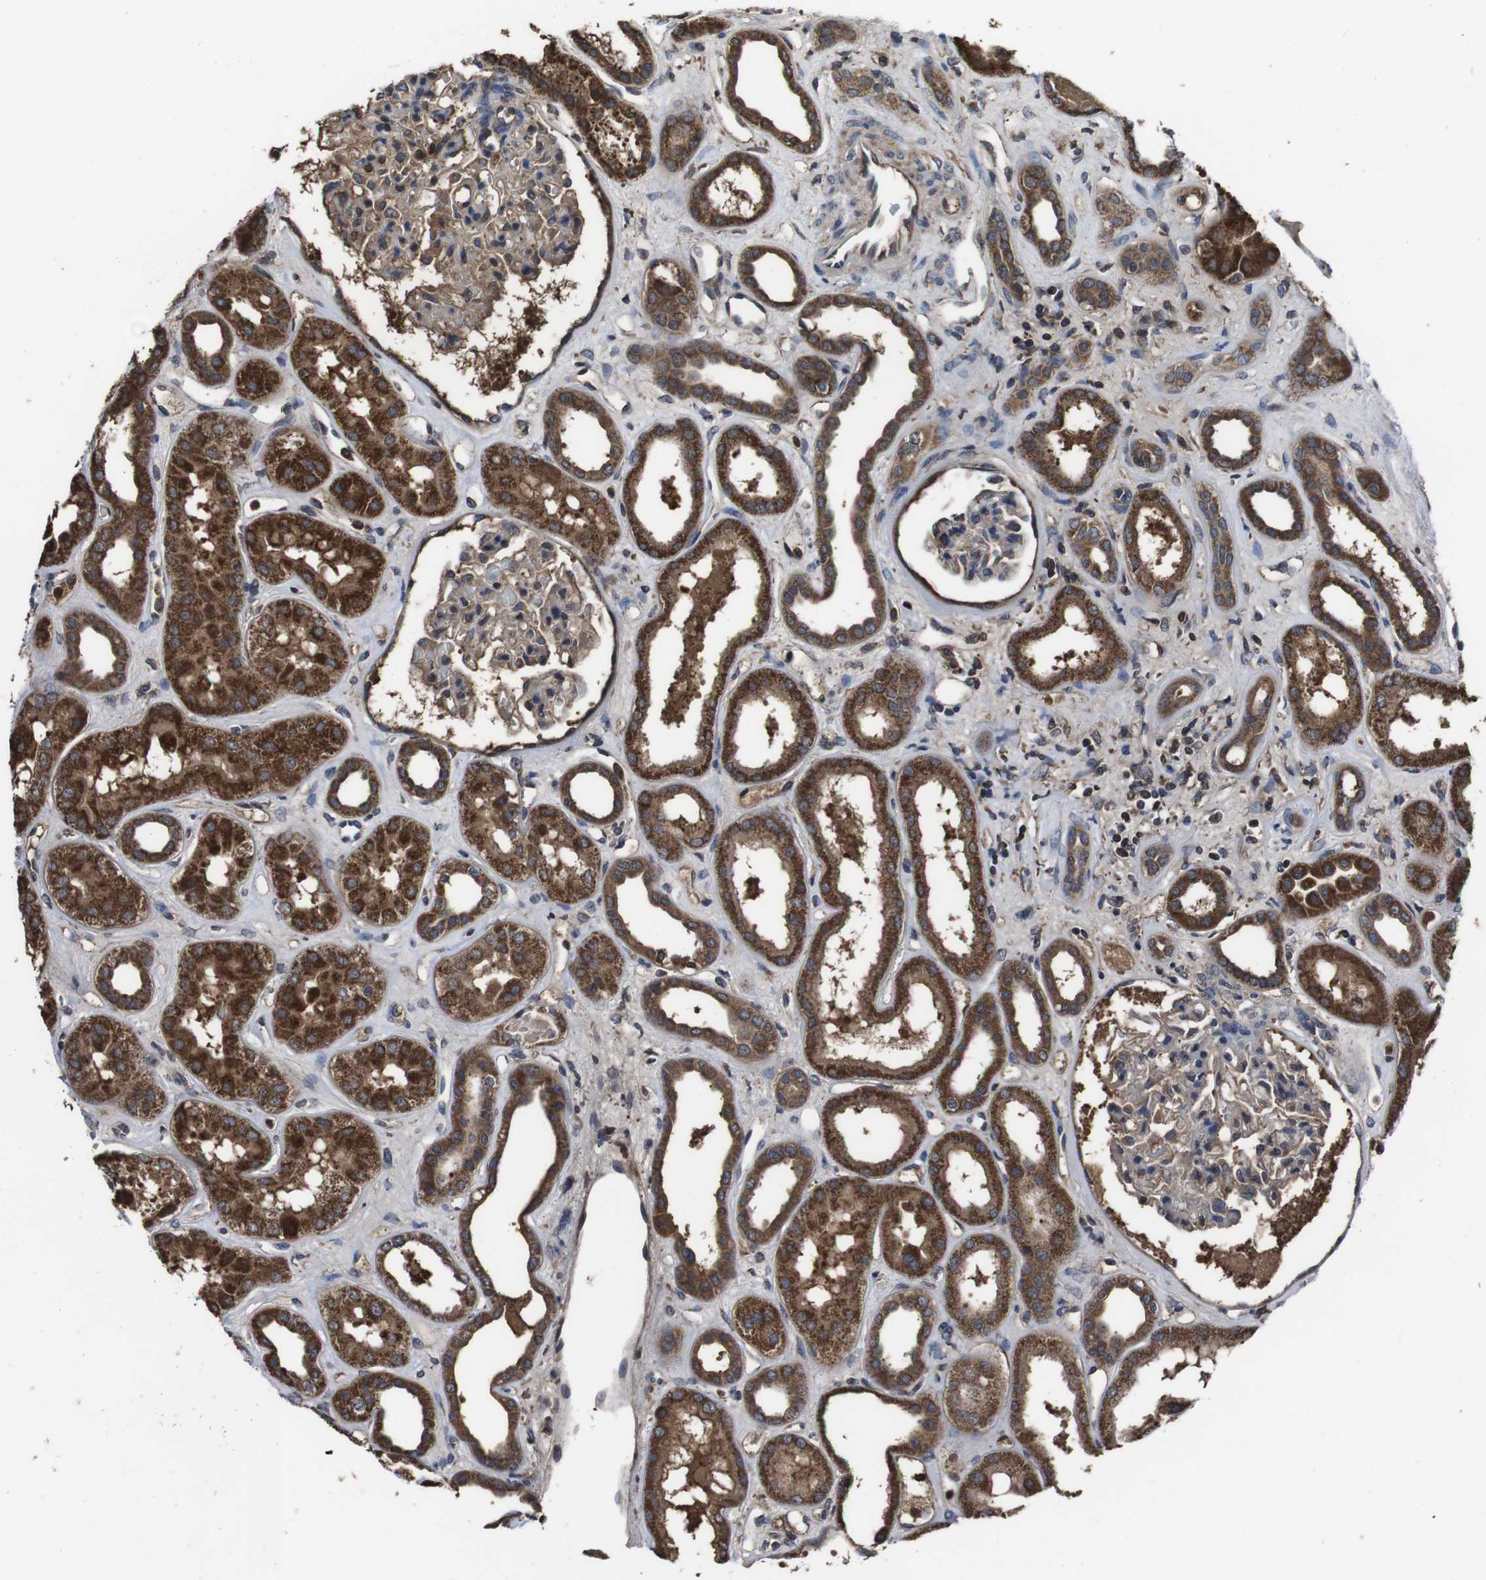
{"staining": {"intensity": "moderate", "quantity": "<25%", "location": "cytoplasmic/membranous"}, "tissue": "kidney", "cell_type": "Cells in glomeruli", "image_type": "normal", "snomed": [{"axis": "morphology", "description": "Normal tissue, NOS"}, {"axis": "topography", "description": "Kidney"}], "caption": "The image reveals staining of unremarkable kidney, revealing moderate cytoplasmic/membranous protein expression (brown color) within cells in glomeruli.", "gene": "CXCL11", "patient": {"sex": "male", "age": 59}}